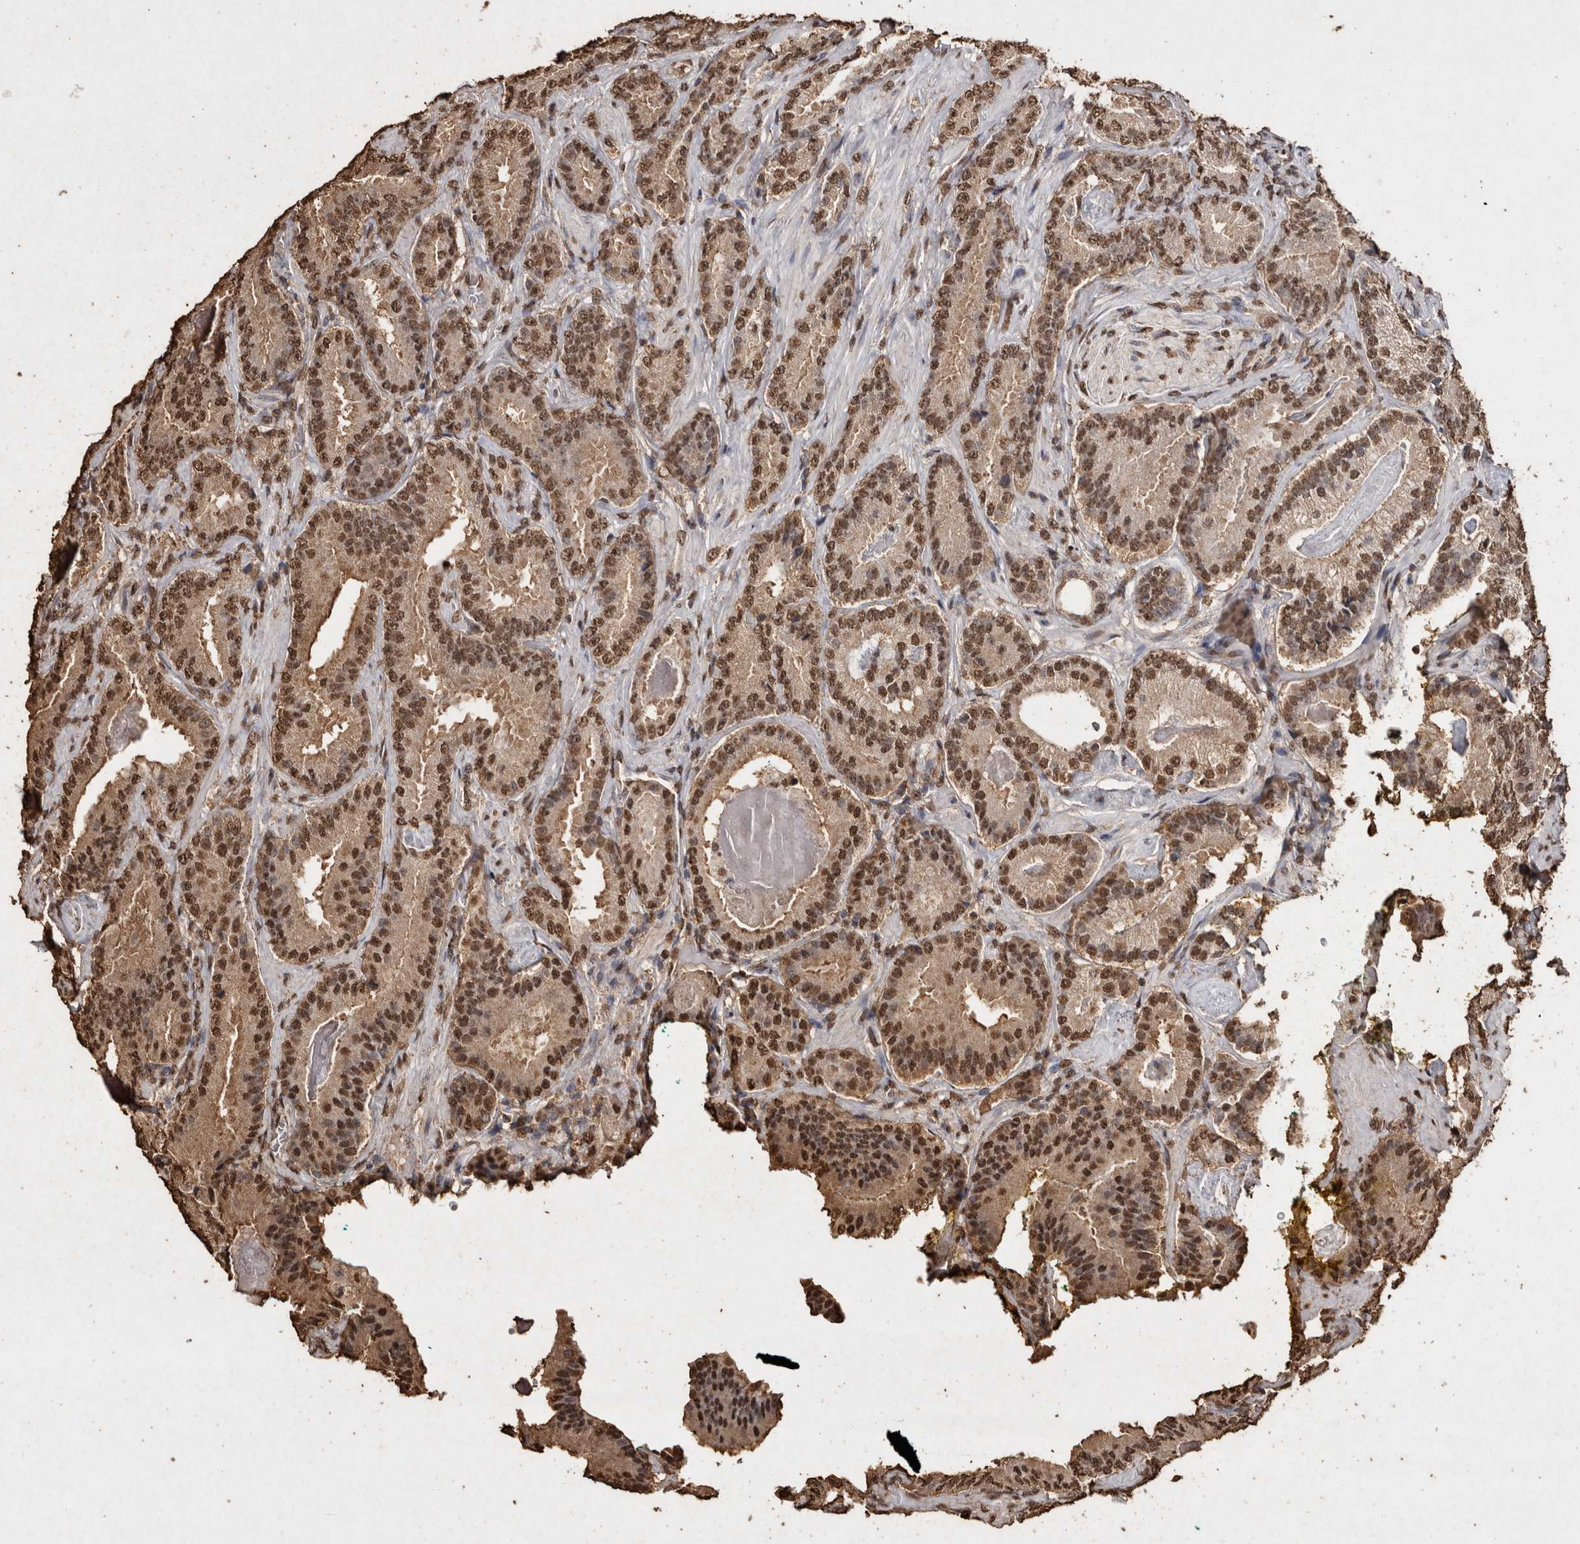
{"staining": {"intensity": "strong", "quantity": ">75%", "location": "nuclear"}, "tissue": "prostate cancer", "cell_type": "Tumor cells", "image_type": "cancer", "snomed": [{"axis": "morphology", "description": "Adenocarcinoma, Low grade"}, {"axis": "topography", "description": "Prostate"}], "caption": "The immunohistochemical stain labels strong nuclear expression in tumor cells of low-grade adenocarcinoma (prostate) tissue.", "gene": "FSTL3", "patient": {"sex": "male", "age": 51}}